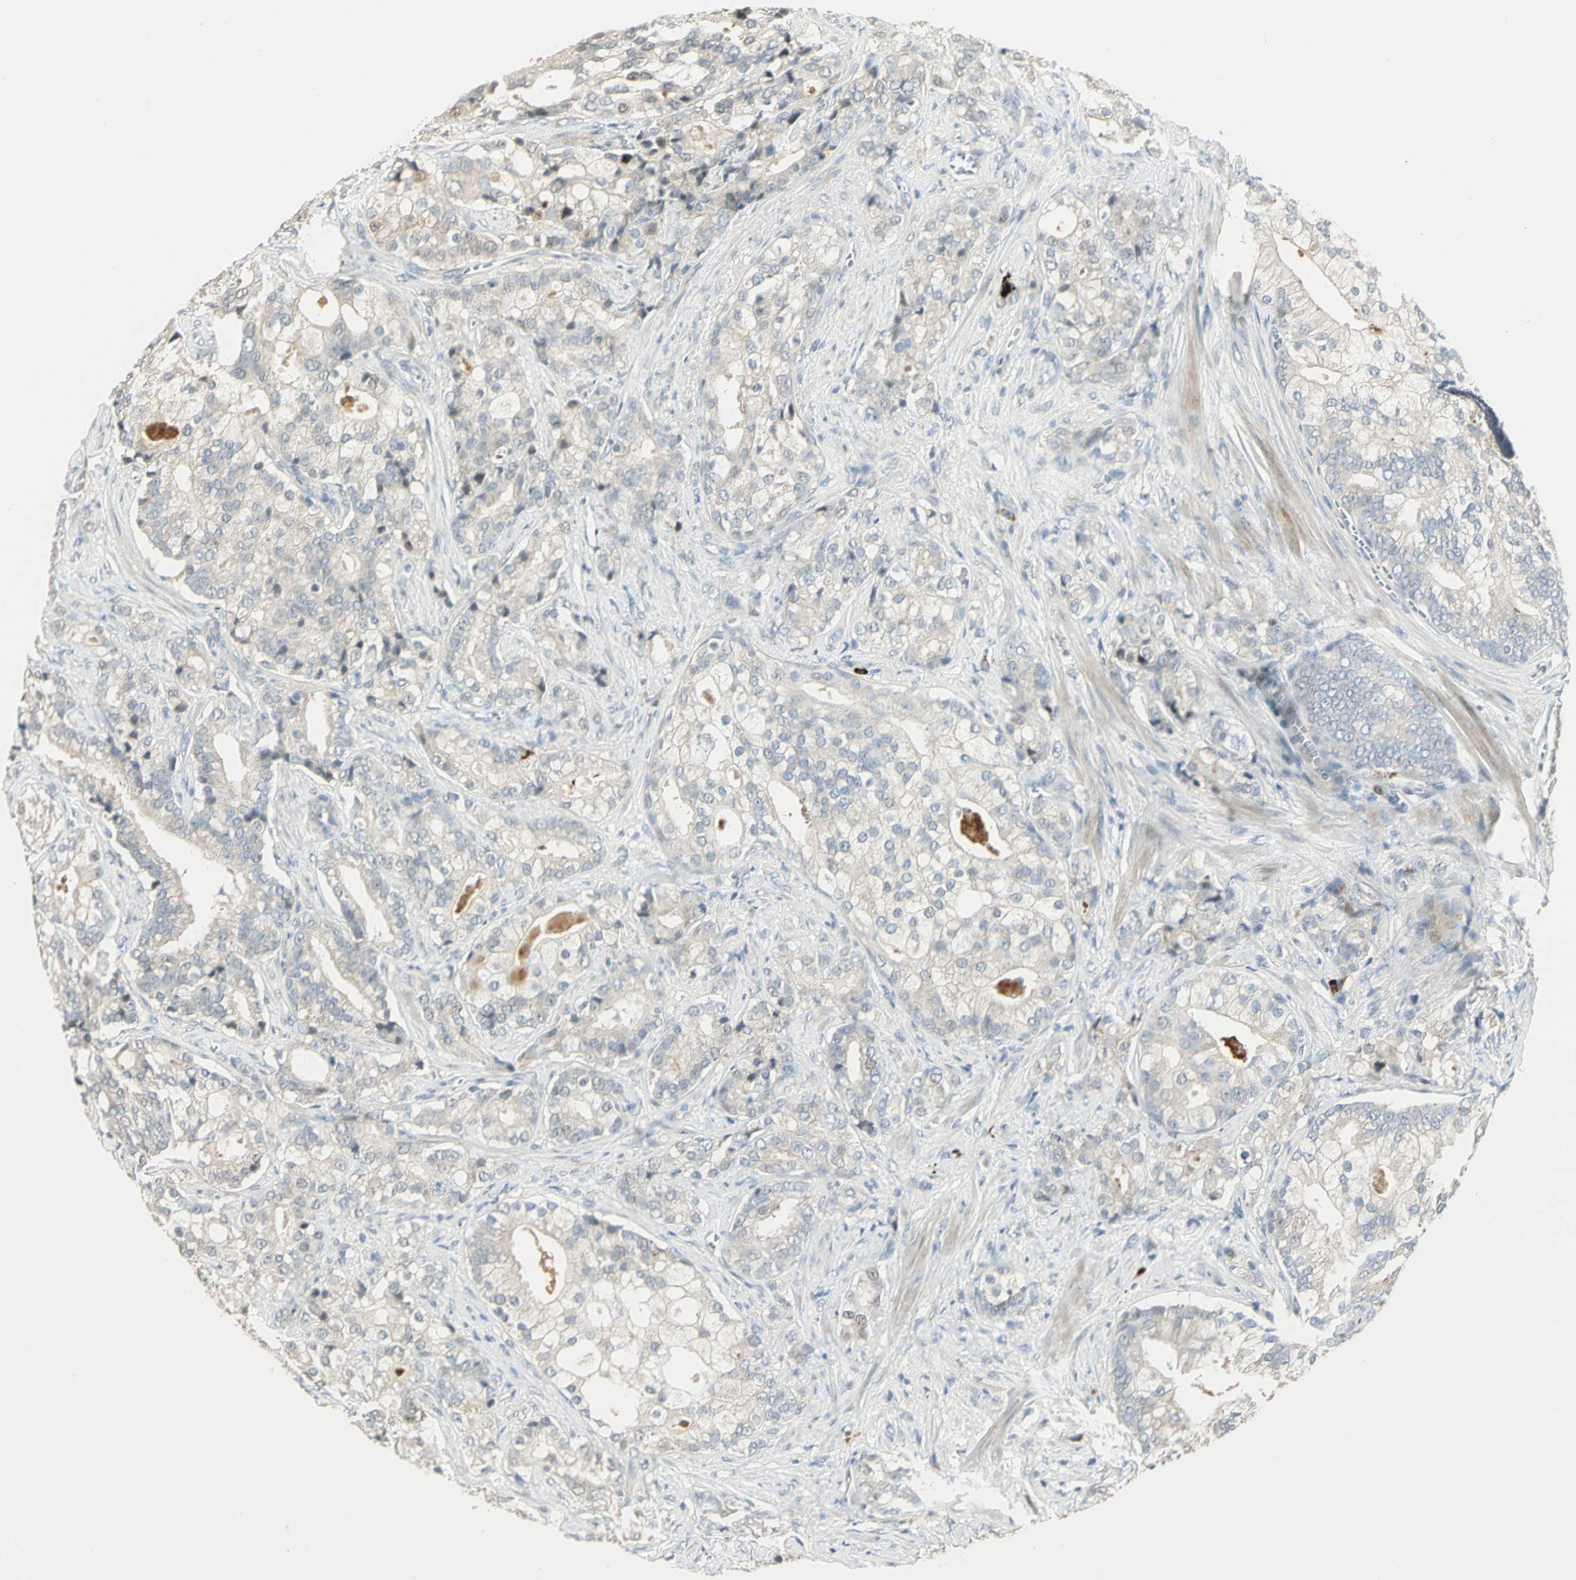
{"staining": {"intensity": "negative", "quantity": "none", "location": "none"}, "tissue": "prostate cancer", "cell_type": "Tumor cells", "image_type": "cancer", "snomed": [{"axis": "morphology", "description": "Adenocarcinoma, Low grade"}, {"axis": "topography", "description": "Prostate"}], "caption": "Immunohistochemical staining of human prostate adenocarcinoma (low-grade) displays no significant expression in tumor cells.", "gene": "PROC", "patient": {"sex": "male", "age": 58}}